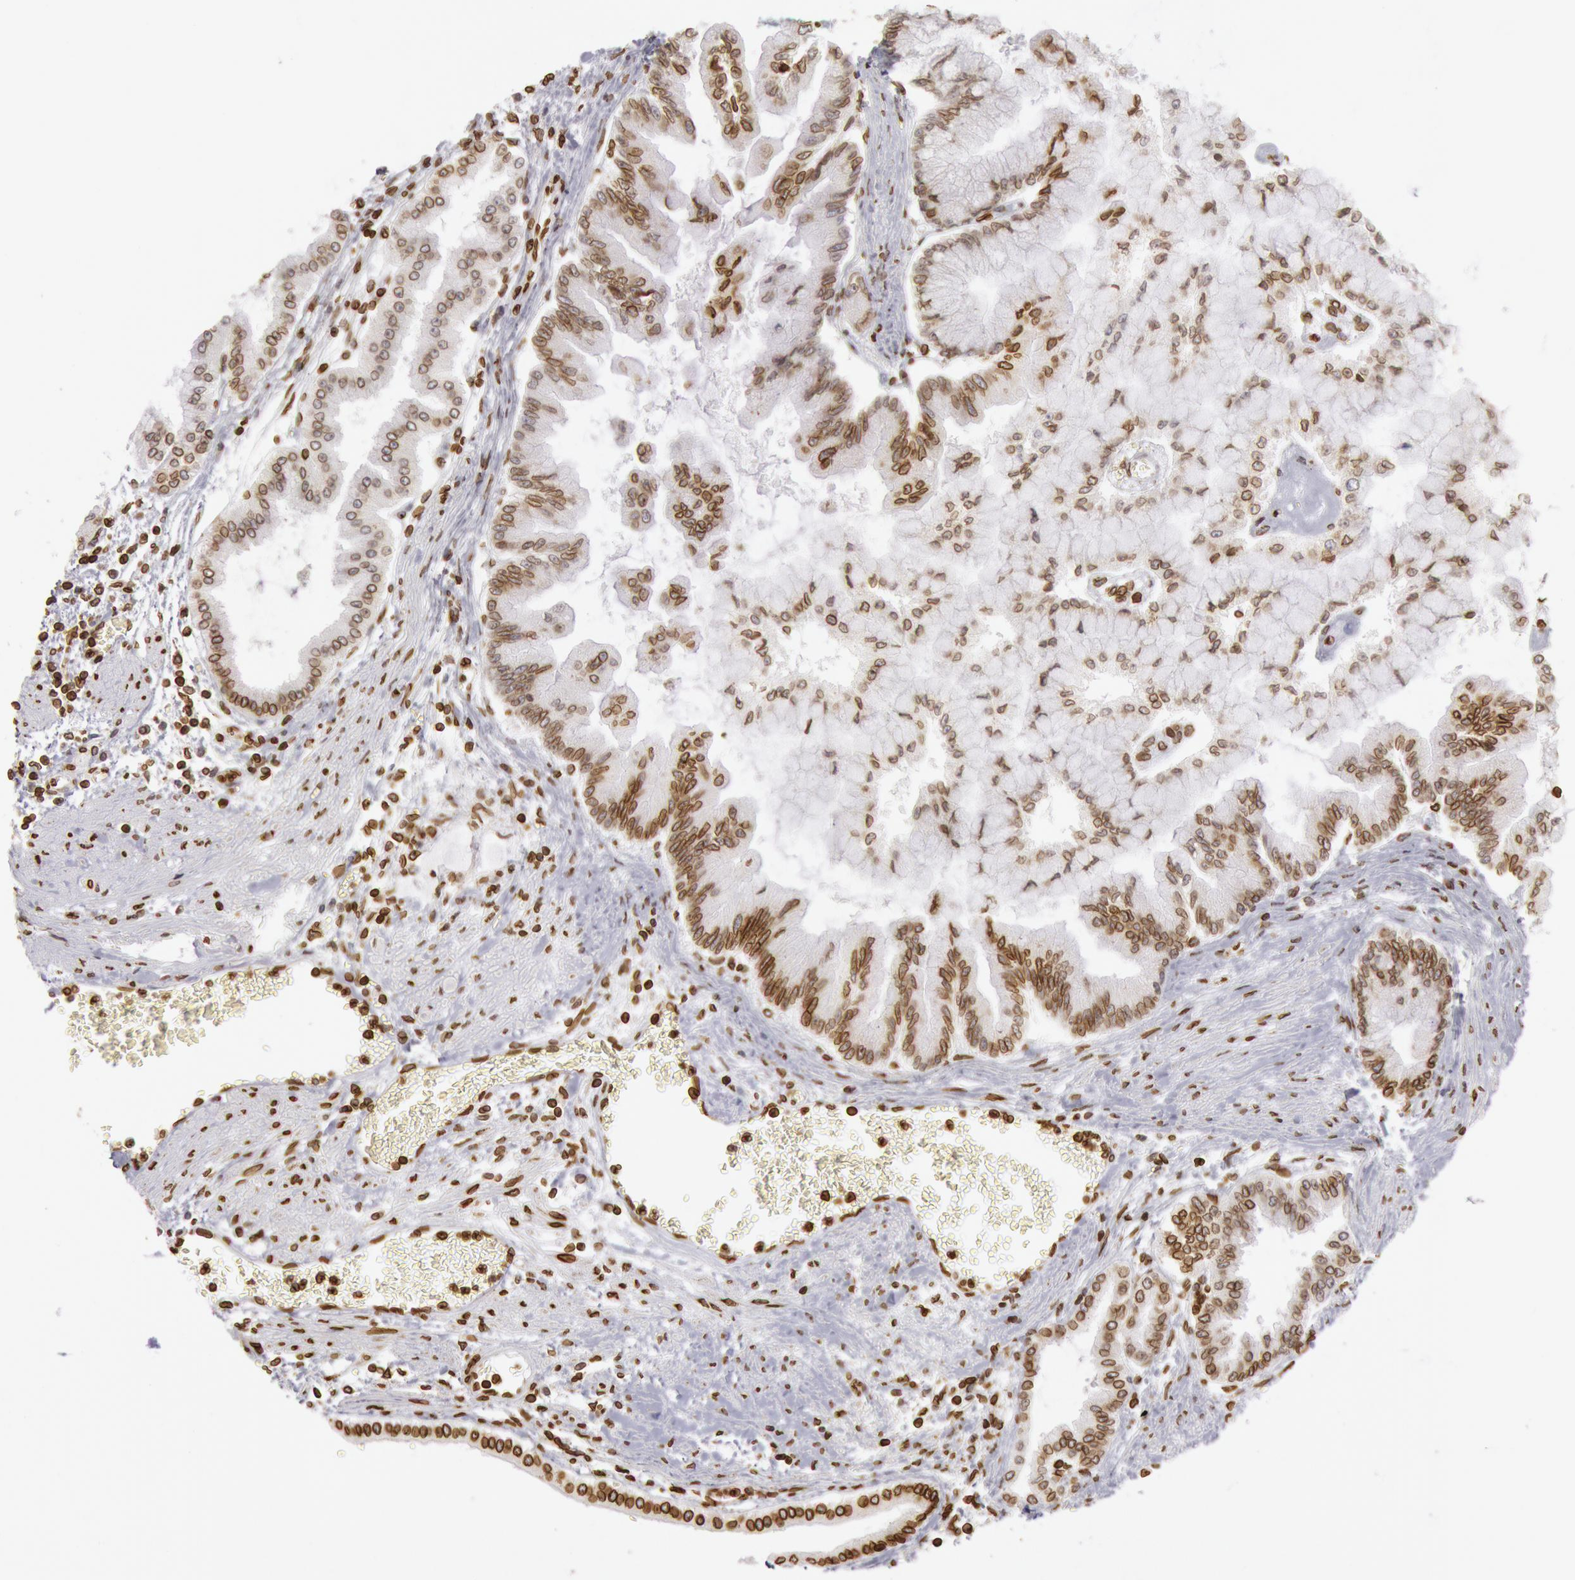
{"staining": {"intensity": "weak", "quantity": "25%-75%", "location": "cytoplasmic/membranous,nuclear"}, "tissue": "liver cancer", "cell_type": "Tumor cells", "image_type": "cancer", "snomed": [{"axis": "morphology", "description": "Cholangiocarcinoma"}, {"axis": "topography", "description": "Liver"}], "caption": "A low amount of weak cytoplasmic/membranous and nuclear expression is present in approximately 25%-75% of tumor cells in cholangiocarcinoma (liver) tissue.", "gene": "SUN2", "patient": {"sex": "female", "age": 79}}